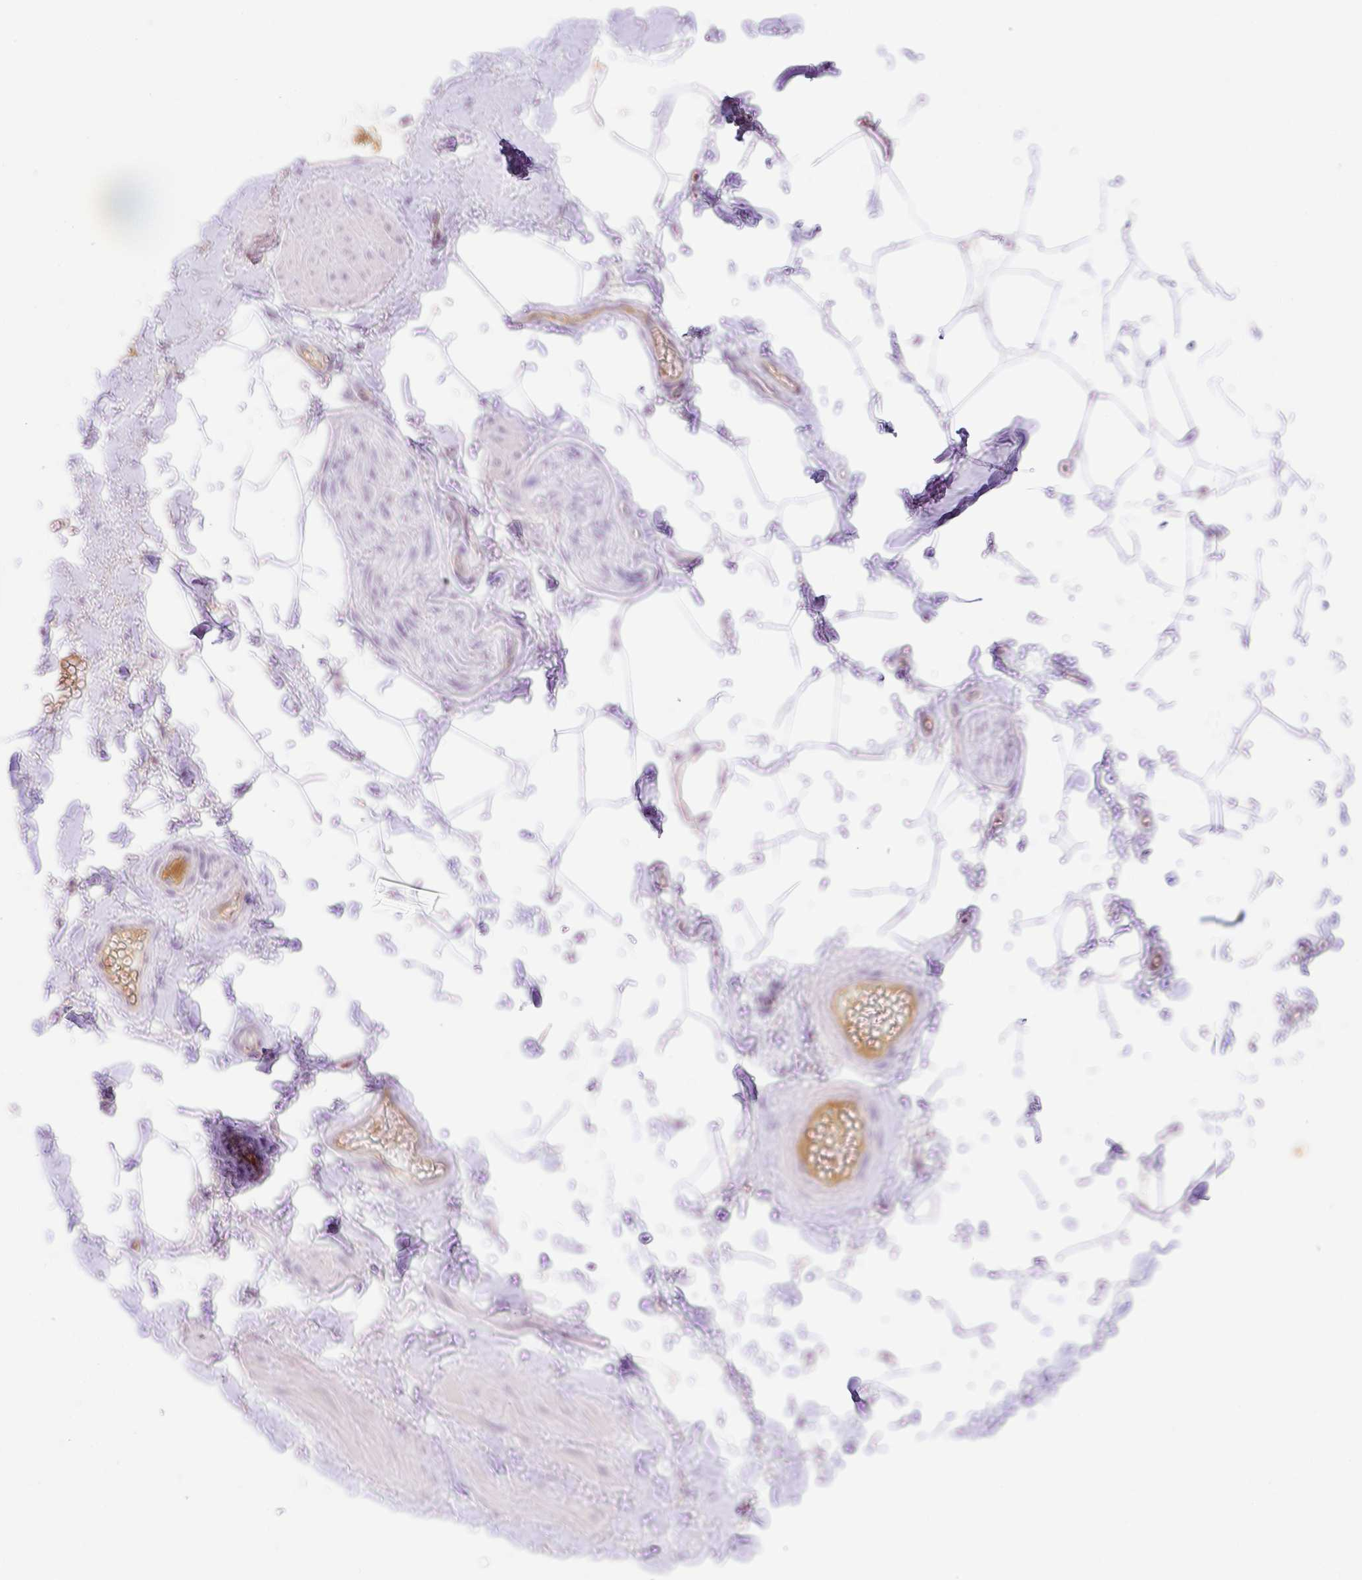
{"staining": {"intensity": "negative", "quantity": "none", "location": "none"}, "tissue": "adipose tissue", "cell_type": "Adipocytes", "image_type": "normal", "snomed": [{"axis": "morphology", "description": "Normal tissue, NOS"}, {"axis": "topography", "description": "Vascular tissue"}, {"axis": "topography", "description": "Peripheral nerve tissue"}], "caption": "Immunohistochemical staining of unremarkable human adipose tissue exhibits no significant positivity in adipocytes.", "gene": "DENND5A", "patient": {"sex": "male", "age": 41}}